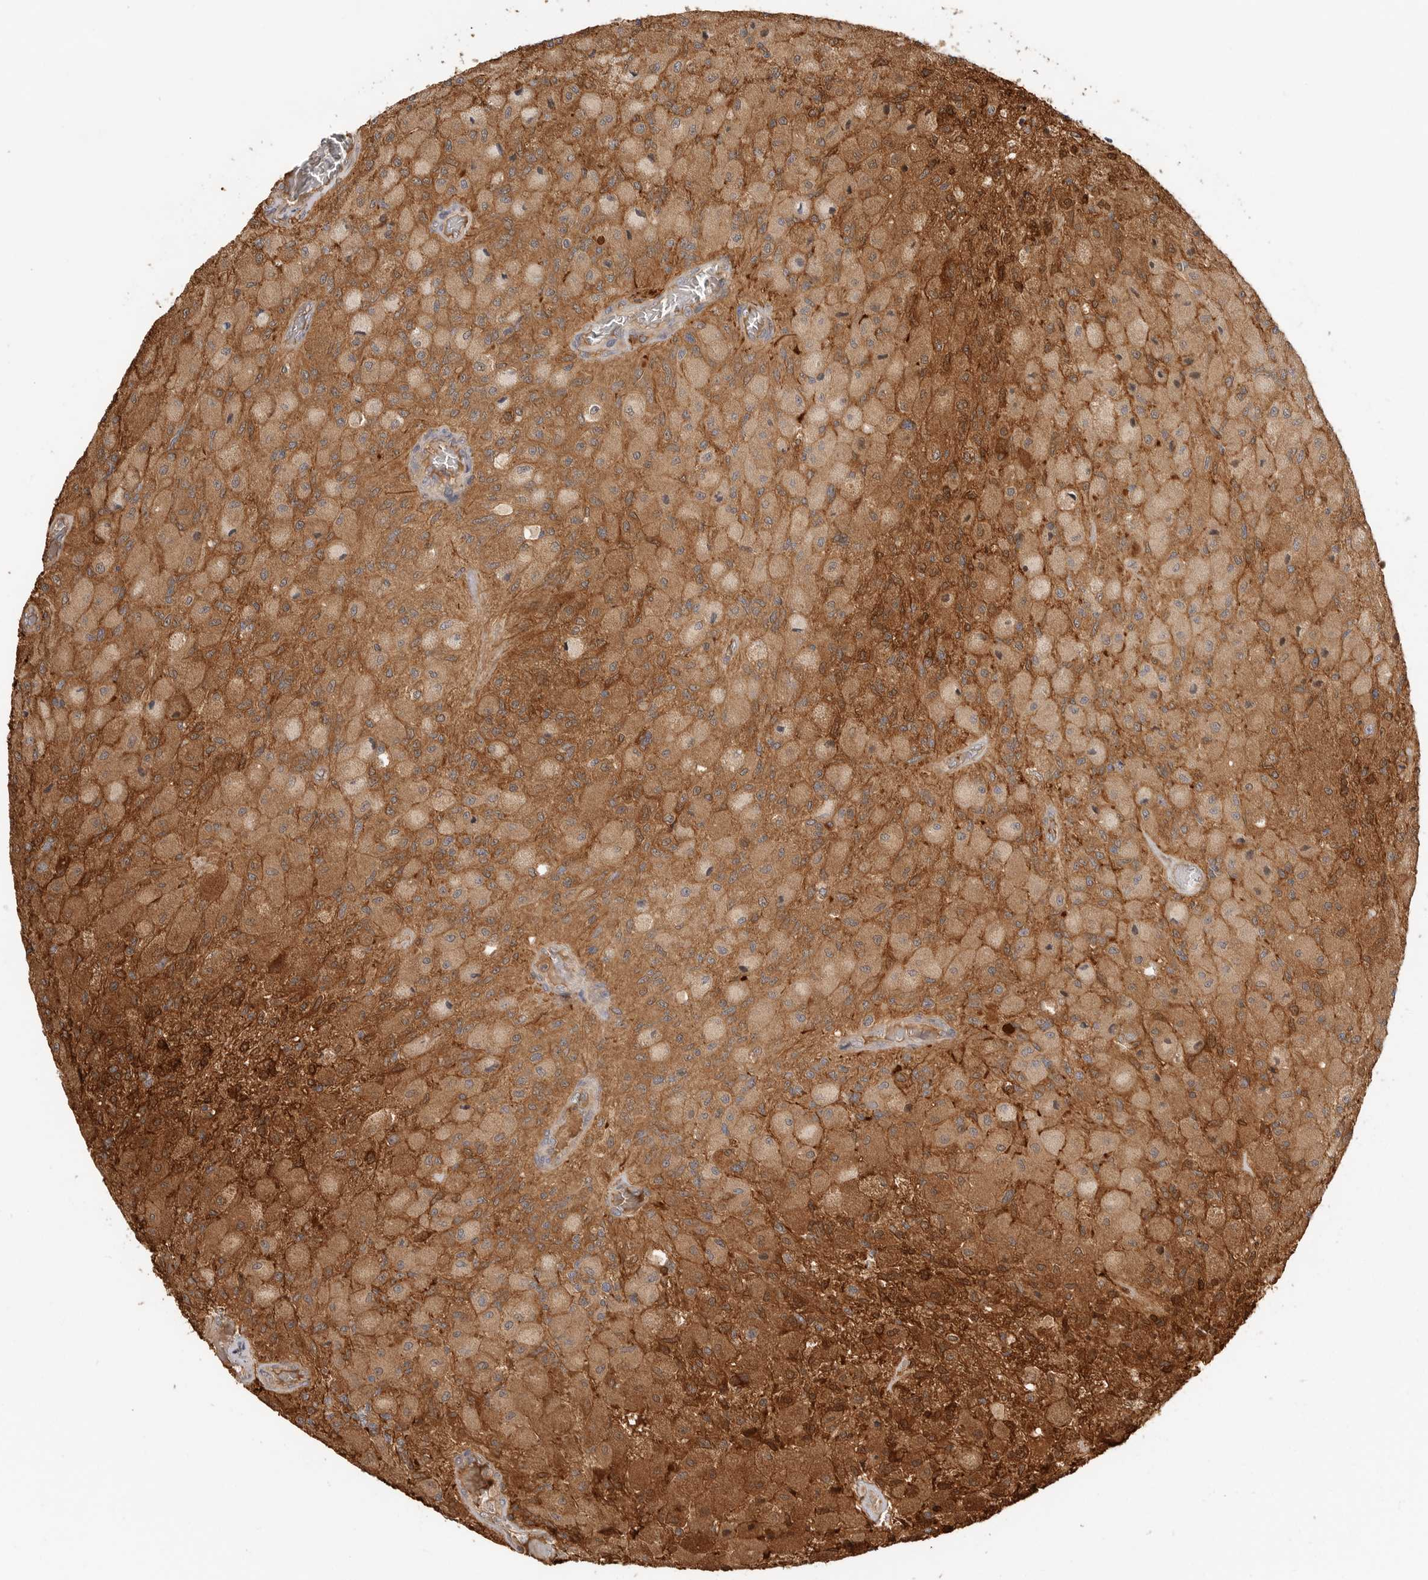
{"staining": {"intensity": "moderate", "quantity": ">75%", "location": "cytoplasmic/membranous"}, "tissue": "glioma", "cell_type": "Tumor cells", "image_type": "cancer", "snomed": [{"axis": "morphology", "description": "Normal tissue, NOS"}, {"axis": "morphology", "description": "Glioma, malignant, High grade"}, {"axis": "topography", "description": "Cerebral cortex"}], "caption": "Glioma stained with DAB (3,3'-diaminobenzidine) immunohistochemistry exhibits medium levels of moderate cytoplasmic/membranous expression in about >75% of tumor cells.", "gene": "CLDN12", "patient": {"sex": "male", "age": 77}}